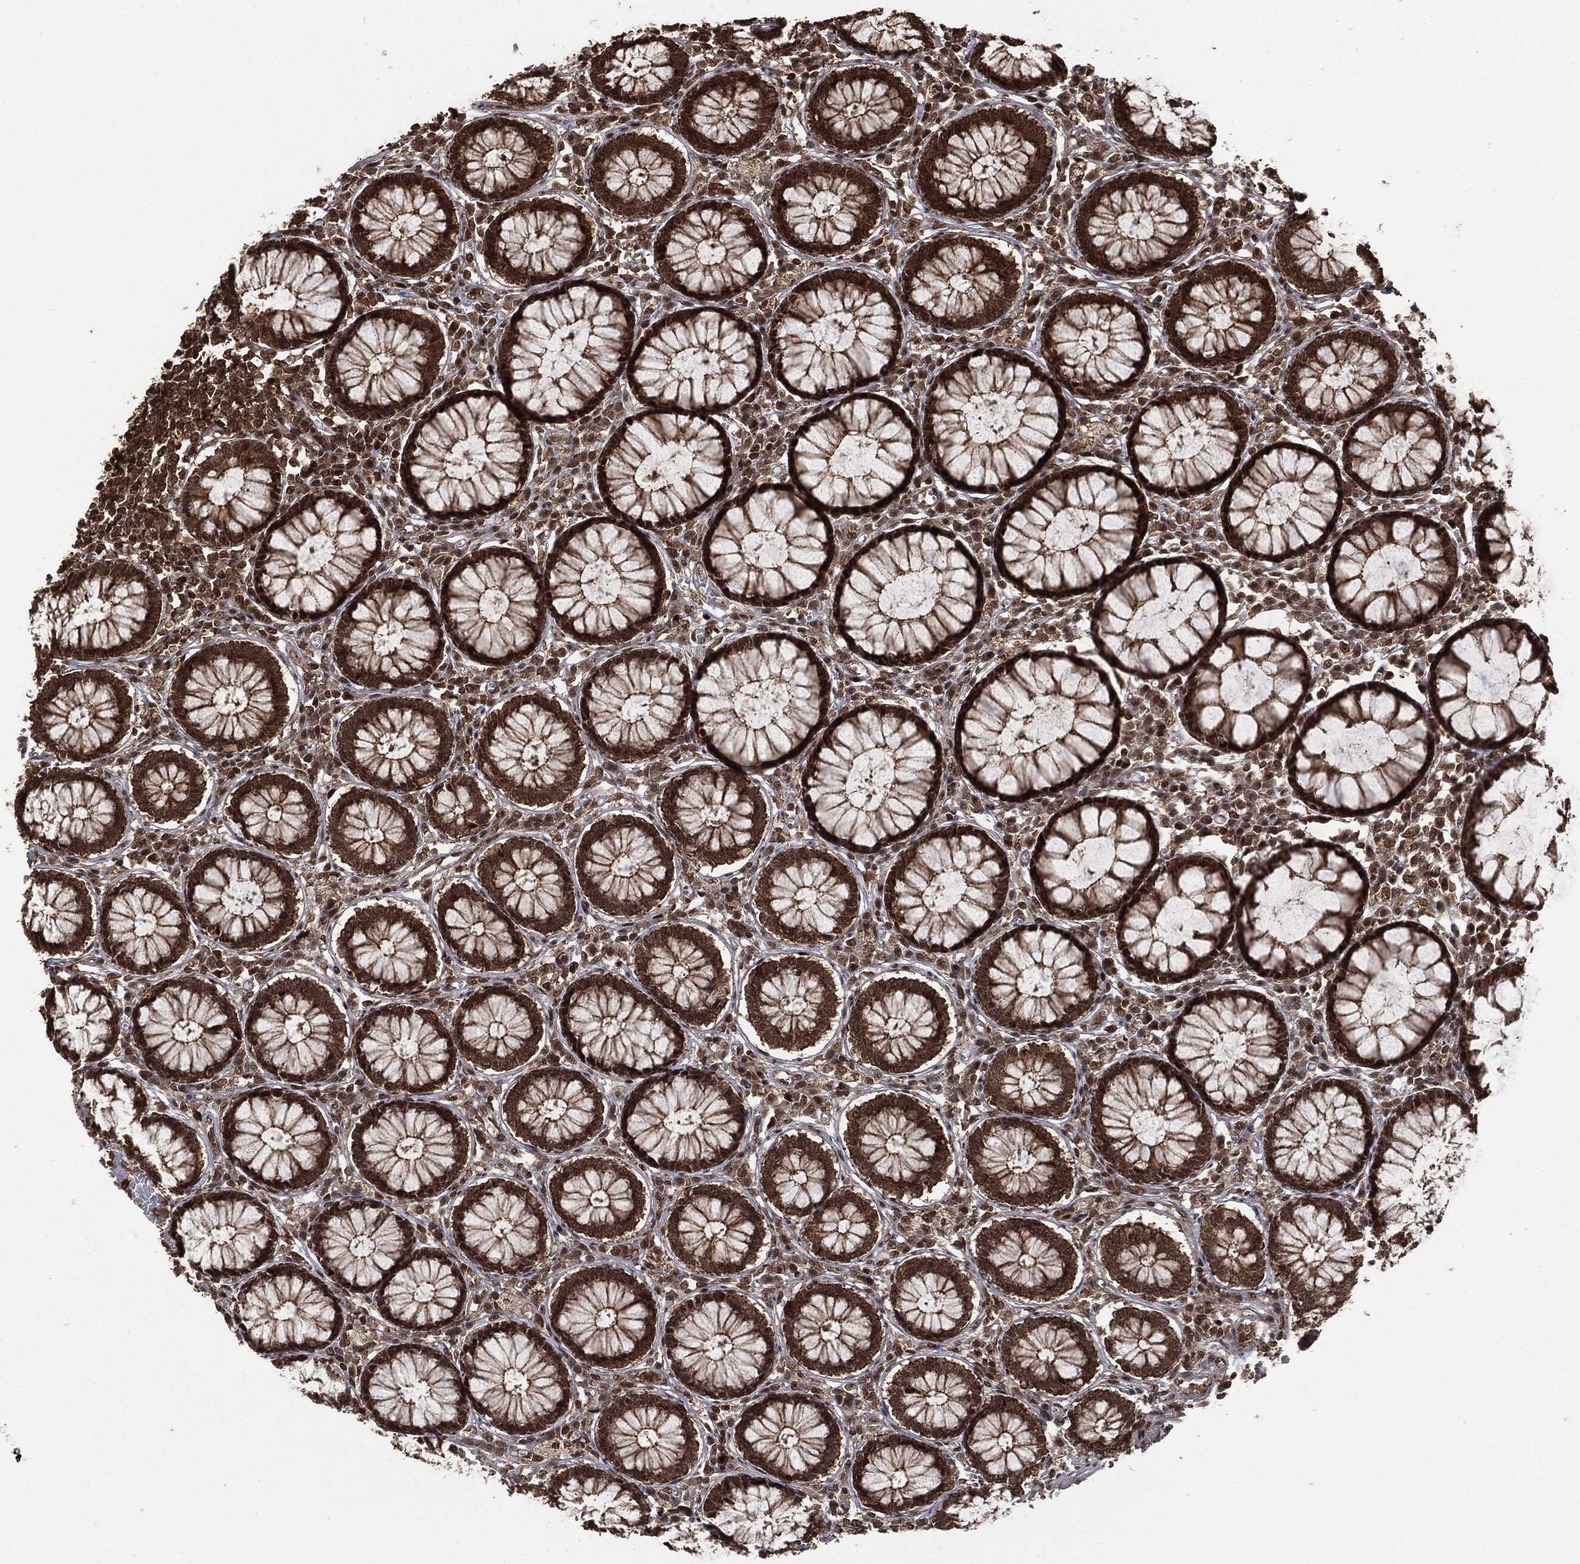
{"staining": {"intensity": "strong", "quantity": ">75%", "location": "nuclear"}, "tissue": "colon", "cell_type": "Endothelial cells", "image_type": "normal", "snomed": [{"axis": "morphology", "description": "Normal tissue, NOS"}, {"axis": "topography", "description": "Colon"}], "caption": "Immunohistochemistry (IHC) of unremarkable colon displays high levels of strong nuclear staining in about >75% of endothelial cells.", "gene": "CTDP1", "patient": {"sex": "male", "age": 65}}